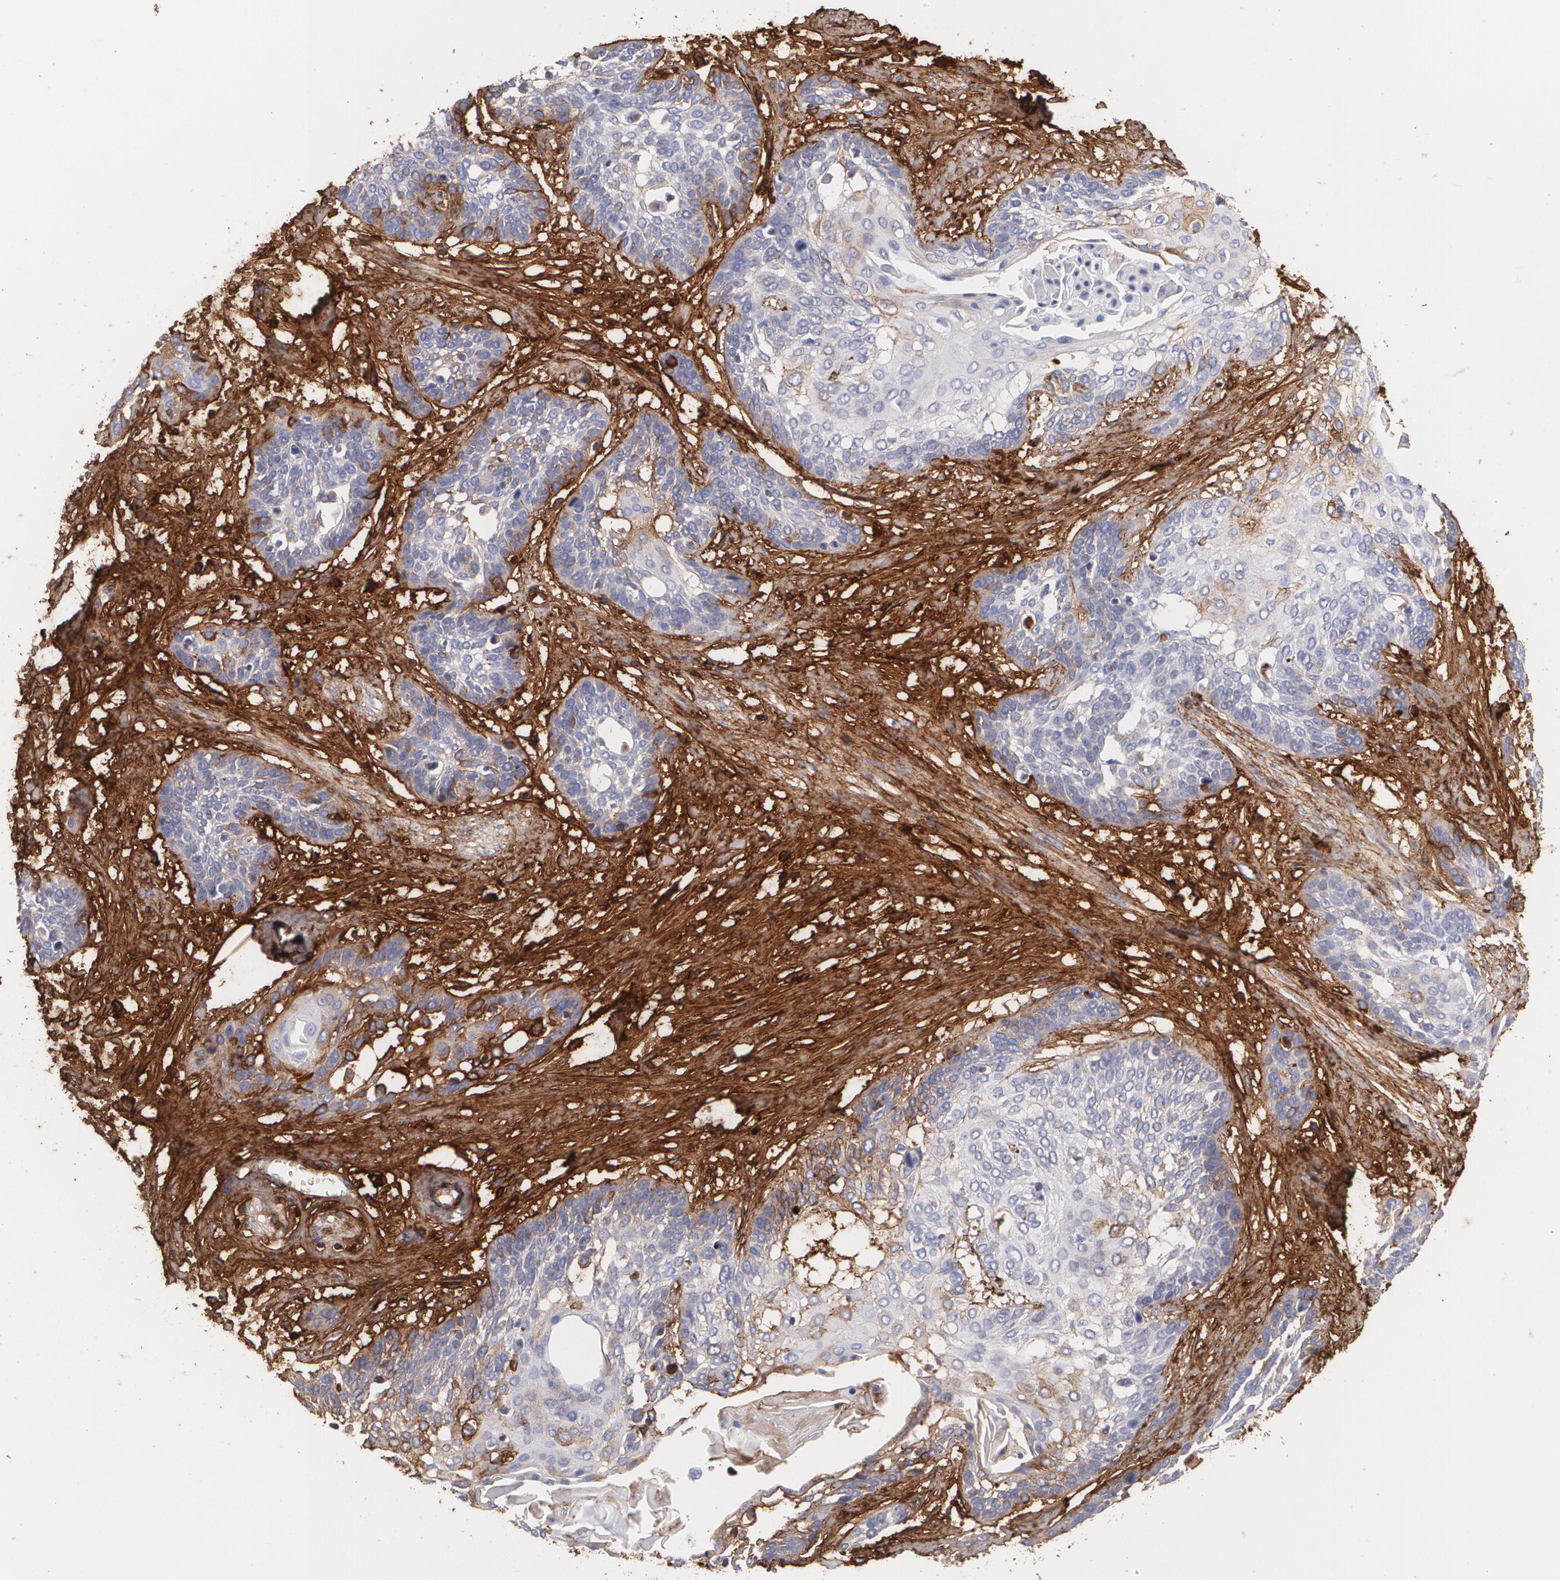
{"staining": {"intensity": "moderate", "quantity": "<25%", "location": "cytoplasmic/membranous"}, "tissue": "cervical cancer", "cell_type": "Tumor cells", "image_type": "cancer", "snomed": [{"axis": "morphology", "description": "Squamous cell carcinoma, NOS"}, {"axis": "topography", "description": "Cervix"}], "caption": "Protein staining of cervical cancer (squamous cell carcinoma) tissue exhibits moderate cytoplasmic/membranous expression in approximately <25% of tumor cells.", "gene": "FBLN1", "patient": {"sex": "female", "age": 57}}